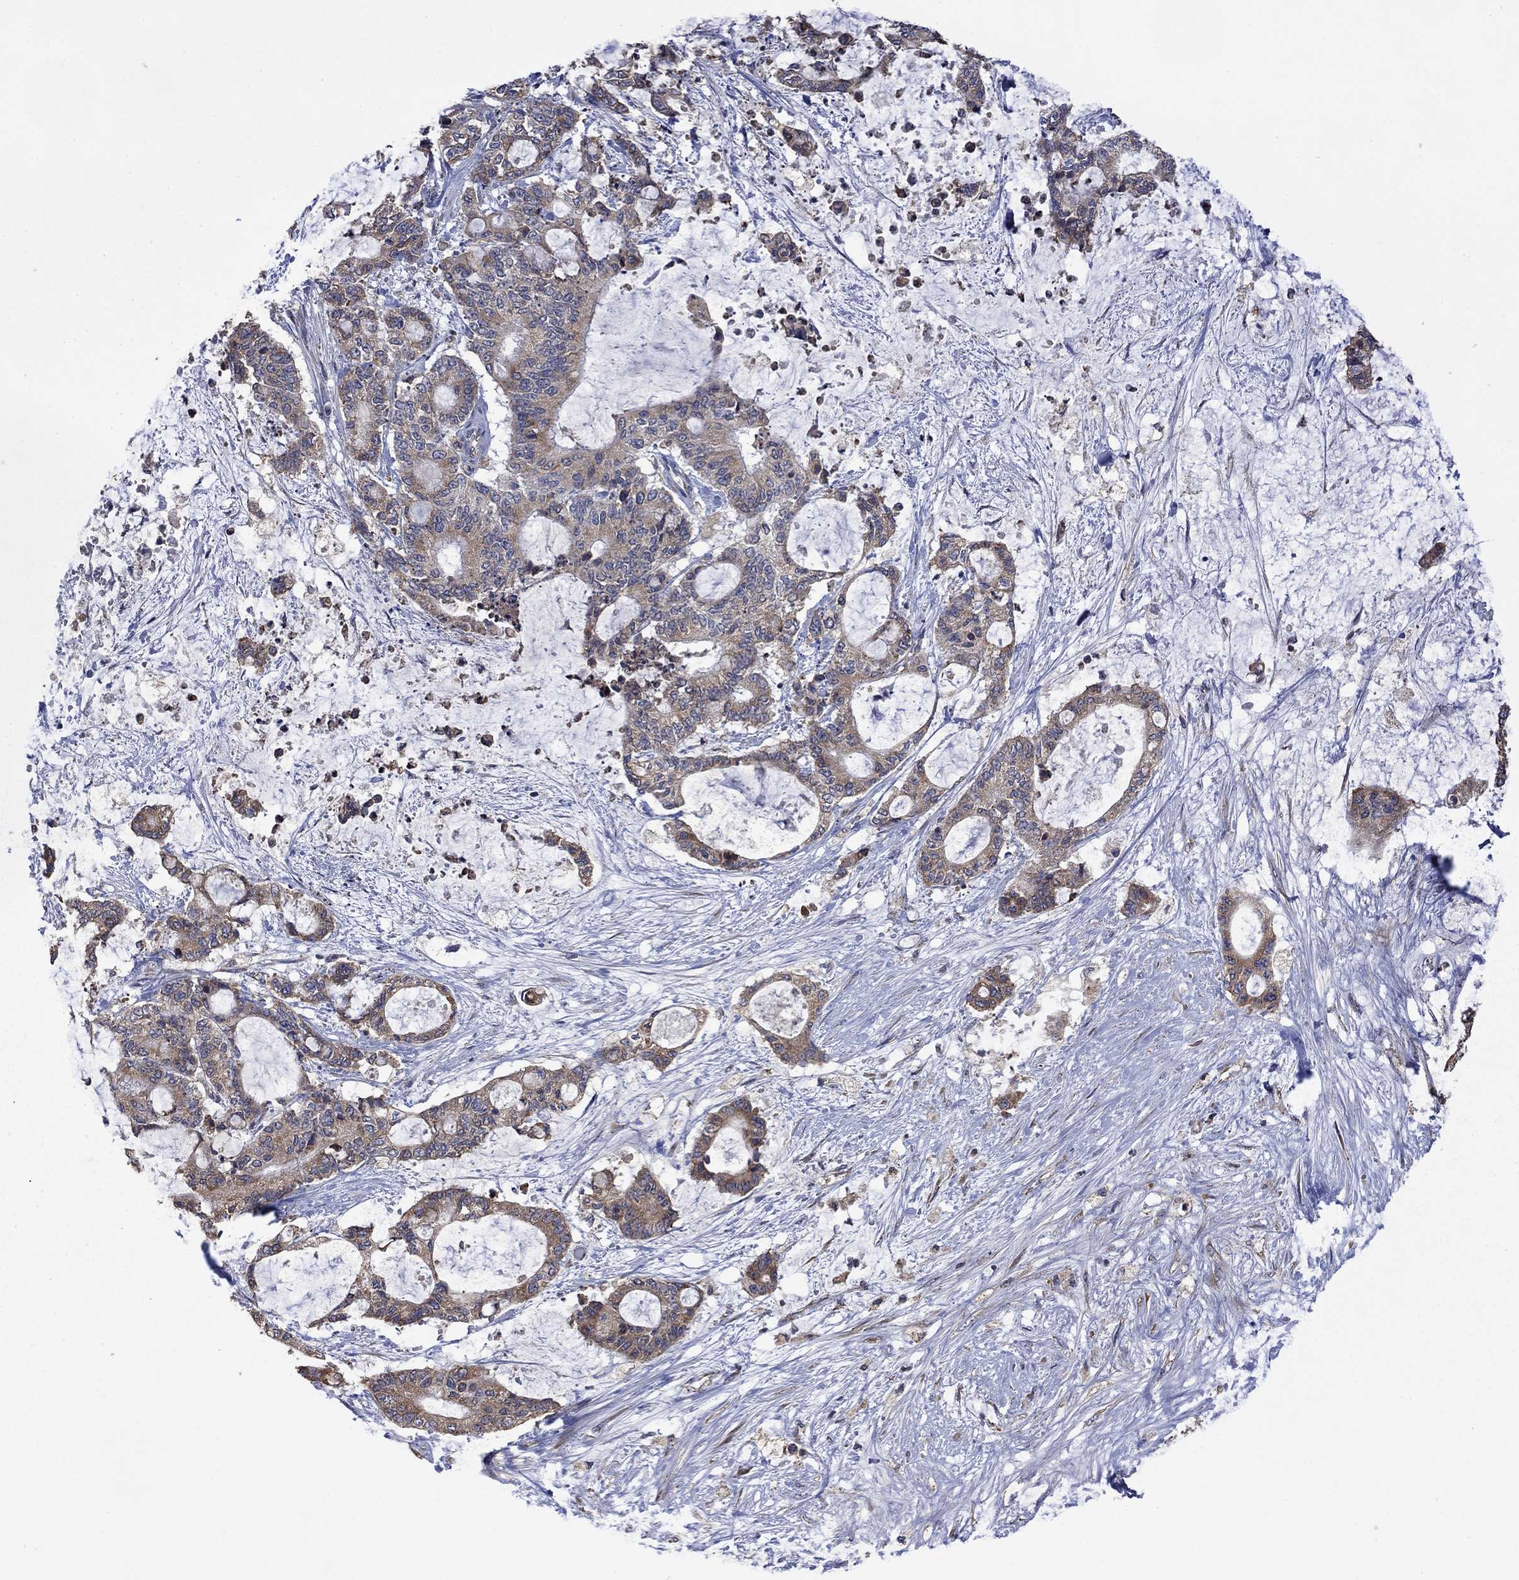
{"staining": {"intensity": "moderate", "quantity": ">75%", "location": "cytoplasmic/membranous"}, "tissue": "liver cancer", "cell_type": "Tumor cells", "image_type": "cancer", "snomed": [{"axis": "morphology", "description": "Normal tissue, NOS"}, {"axis": "morphology", "description": "Cholangiocarcinoma"}, {"axis": "topography", "description": "Liver"}, {"axis": "topography", "description": "Peripheral nerve tissue"}], "caption": "Brown immunohistochemical staining in liver cancer (cholangiocarcinoma) displays moderate cytoplasmic/membranous positivity in about >75% of tumor cells.", "gene": "FURIN", "patient": {"sex": "female", "age": 73}}